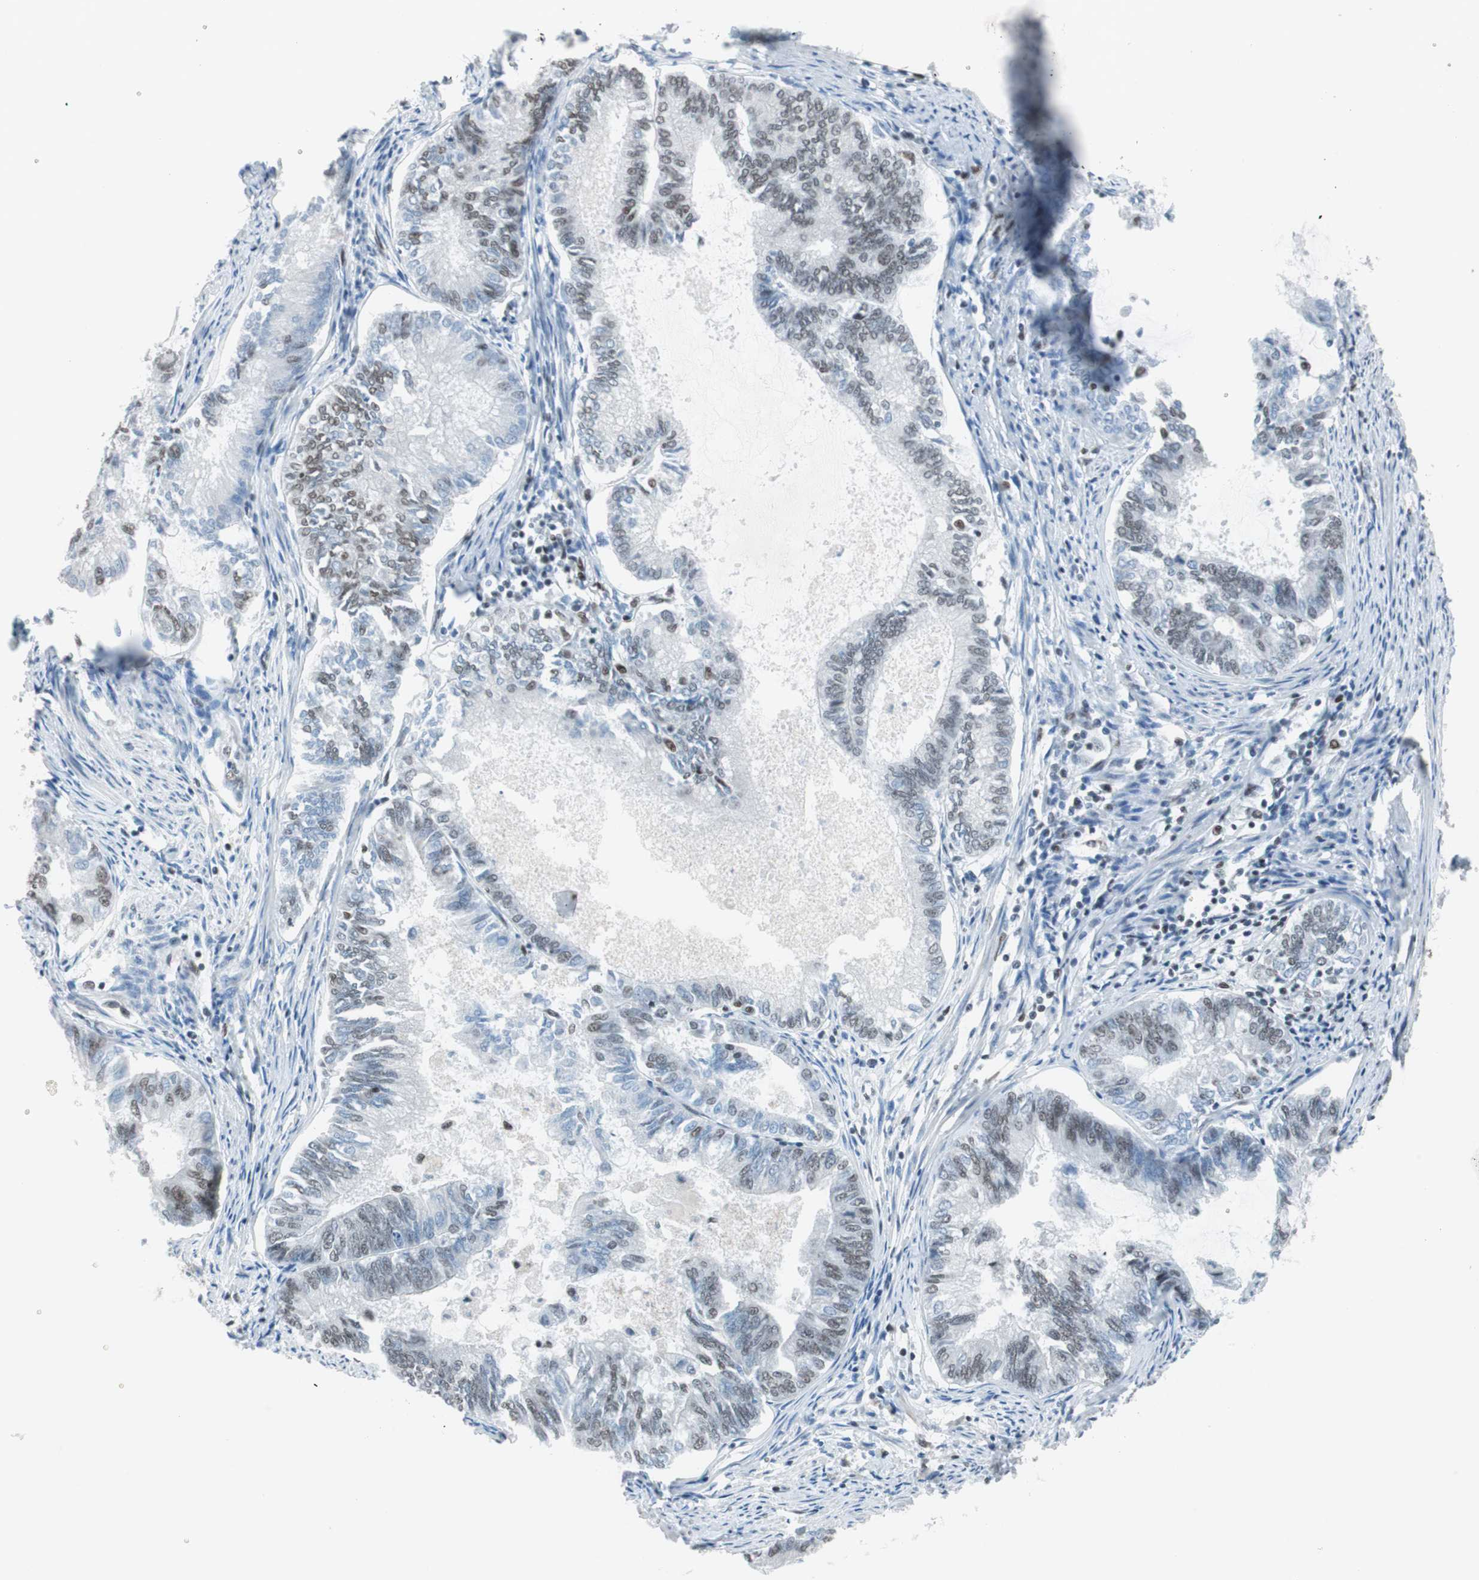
{"staining": {"intensity": "moderate", "quantity": "25%-75%", "location": "nuclear"}, "tissue": "endometrial cancer", "cell_type": "Tumor cells", "image_type": "cancer", "snomed": [{"axis": "morphology", "description": "Adenocarcinoma, NOS"}, {"axis": "topography", "description": "Endometrium"}], "caption": "About 25%-75% of tumor cells in endometrial adenocarcinoma display moderate nuclear protein positivity as visualized by brown immunohistochemical staining.", "gene": "ARID1A", "patient": {"sex": "female", "age": 86}}